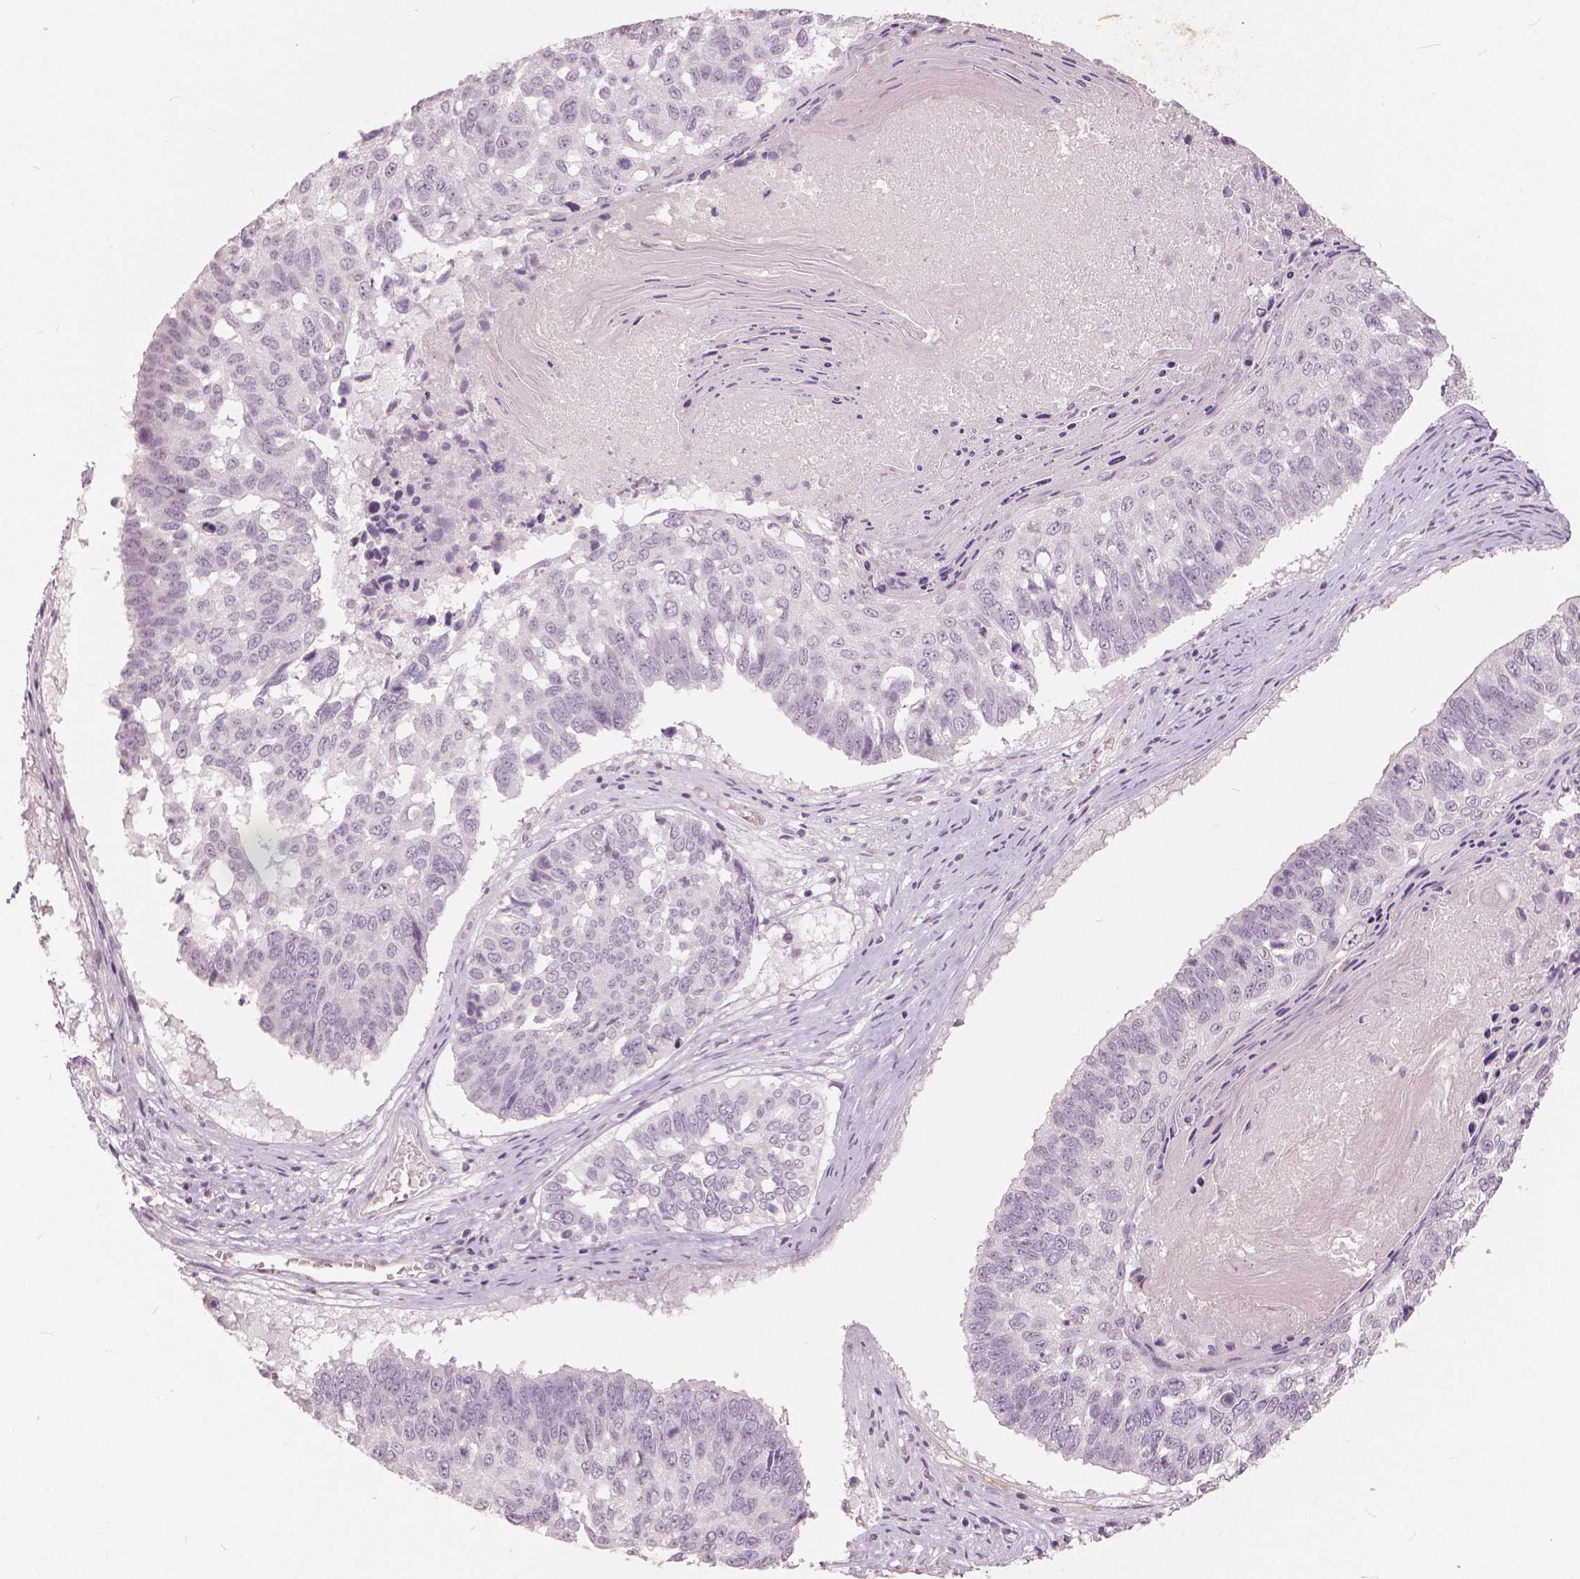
{"staining": {"intensity": "negative", "quantity": "none", "location": "none"}, "tissue": "lung cancer", "cell_type": "Tumor cells", "image_type": "cancer", "snomed": [{"axis": "morphology", "description": "Squamous cell carcinoma, NOS"}, {"axis": "topography", "description": "Lung"}], "caption": "Immunohistochemistry (IHC) photomicrograph of neoplastic tissue: human lung cancer stained with DAB (3,3'-diaminobenzidine) displays no significant protein positivity in tumor cells.", "gene": "NANOG", "patient": {"sex": "male", "age": 73}}